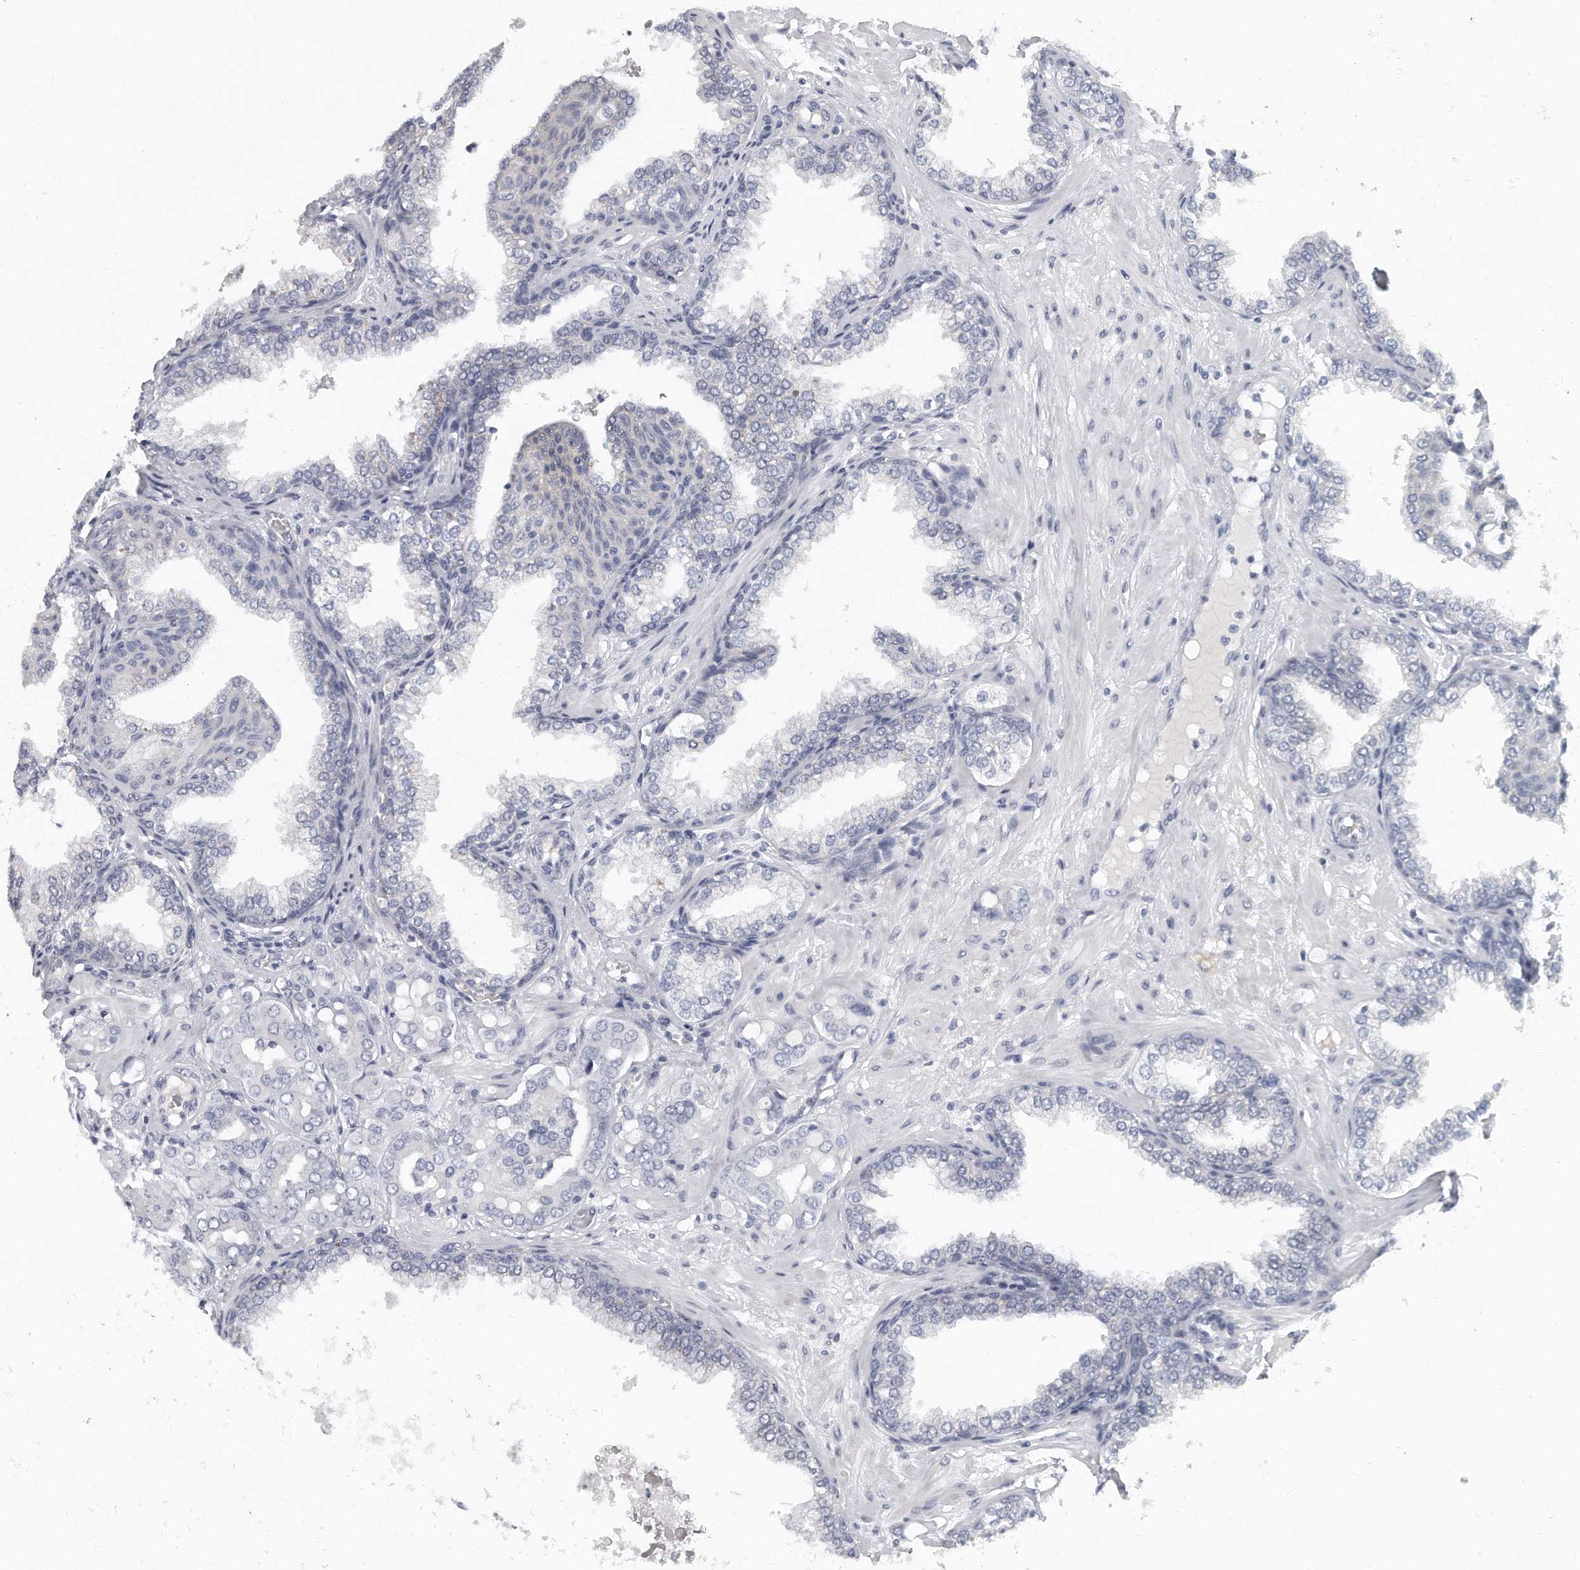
{"staining": {"intensity": "negative", "quantity": "none", "location": "none"}, "tissue": "prostate cancer", "cell_type": "Tumor cells", "image_type": "cancer", "snomed": [{"axis": "morphology", "description": "Adenocarcinoma, High grade"}, {"axis": "topography", "description": "Prostate"}], "caption": "Immunohistochemical staining of prostate high-grade adenocarcinoma shows no significant expression in tumor cells.", "gene": "PLEKHA6", "patient": {"sex": "male", "age": 52}}